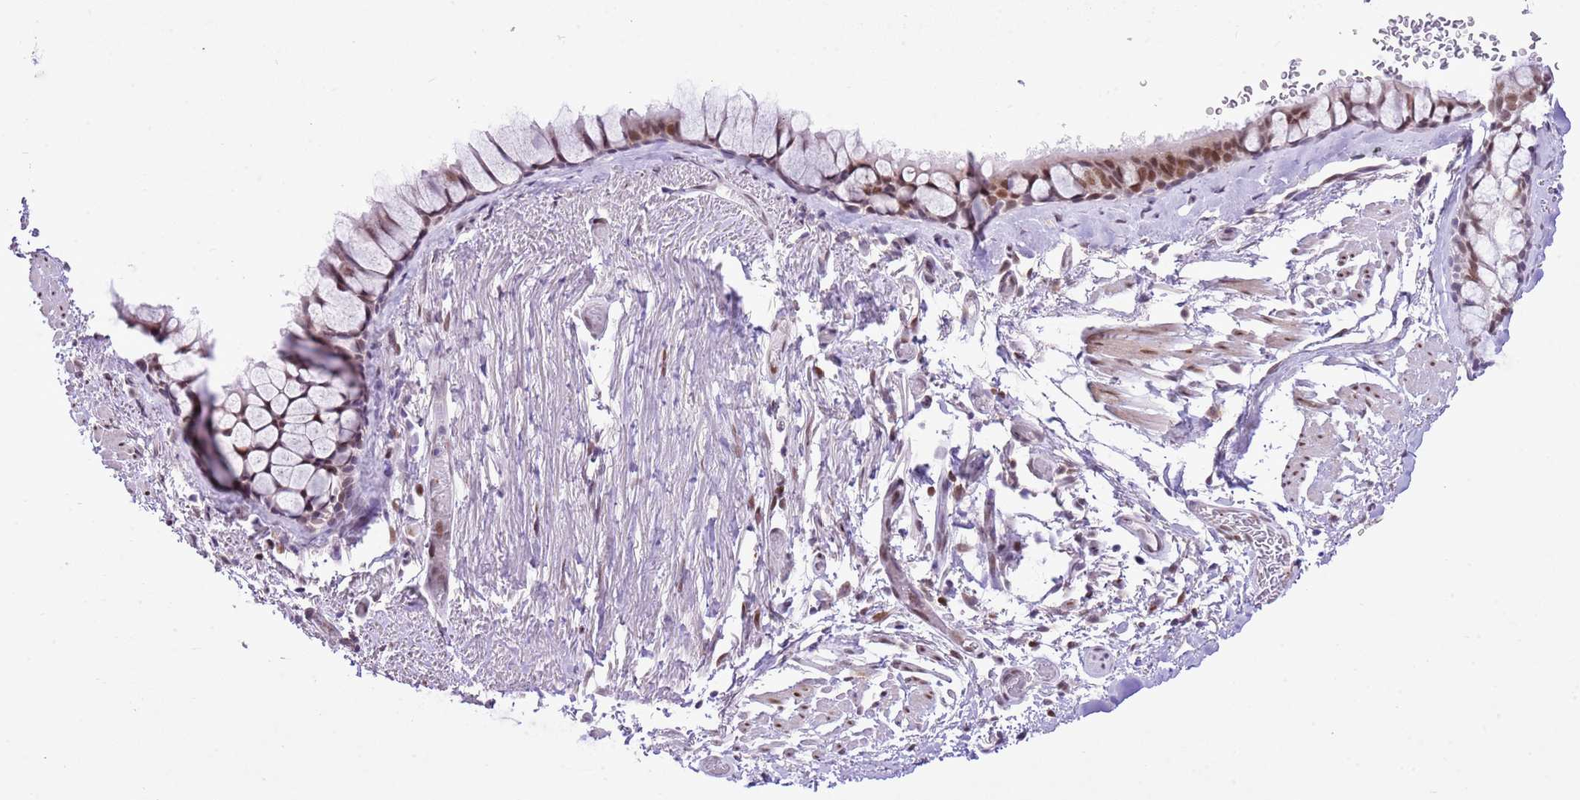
{"staining": {"intensity": "moderate", "quantity": "25%-75%", "location": "nuclear"}, "tissue": "bronchus", "cell_type": "Respiratory epithelial cells", "image_type": "normal", "snomed": [{"axis": "morphology", "description": "Normal tissue, NOS"}, {"axis": "topography", "description": "Bronchus"}], "caption": "Protein expression analysis of benign bronchus displays moderate nuclear expression in about 25%-75% of respiratory epithelial cells.", "gene": "NACC2", "patient": {"sex": "male", "age": 65}}